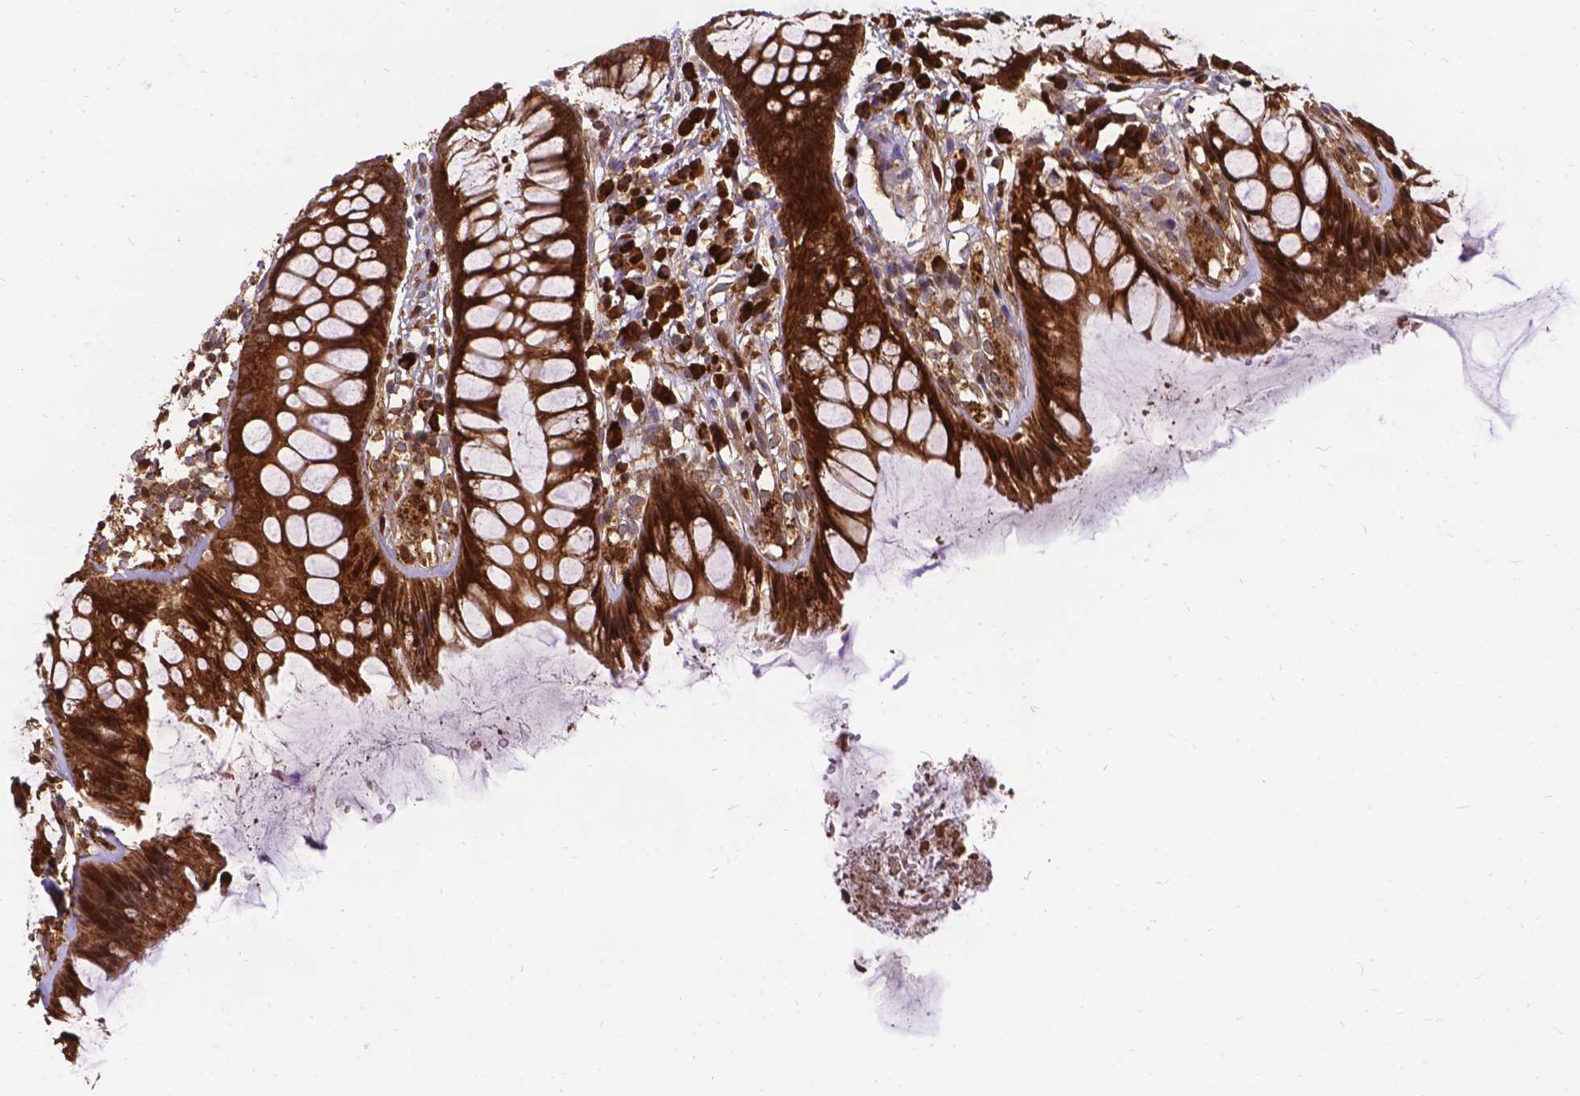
{"staining": {"intensity": "strong", "quantity": ">75%", "location": "cytoplasmic/membranous"}, "tissue": "rectum", "cell_type": "Glandular cells", "image_type": "normal", "snomed": [{"axis": "morphology", "description": "Normal tissue, NOS"}, {"axis": "topography", "description": "Rectum"}], "caption": "Glandular cells display strong cytoplasmic/membranous positivity in about >75% of cells in benign rectum. (brown staining indicates protein expression, while blue staining denotes nuclei).", "gene": "DENND6A", "patient": {"sex": "female", "age": 62}}